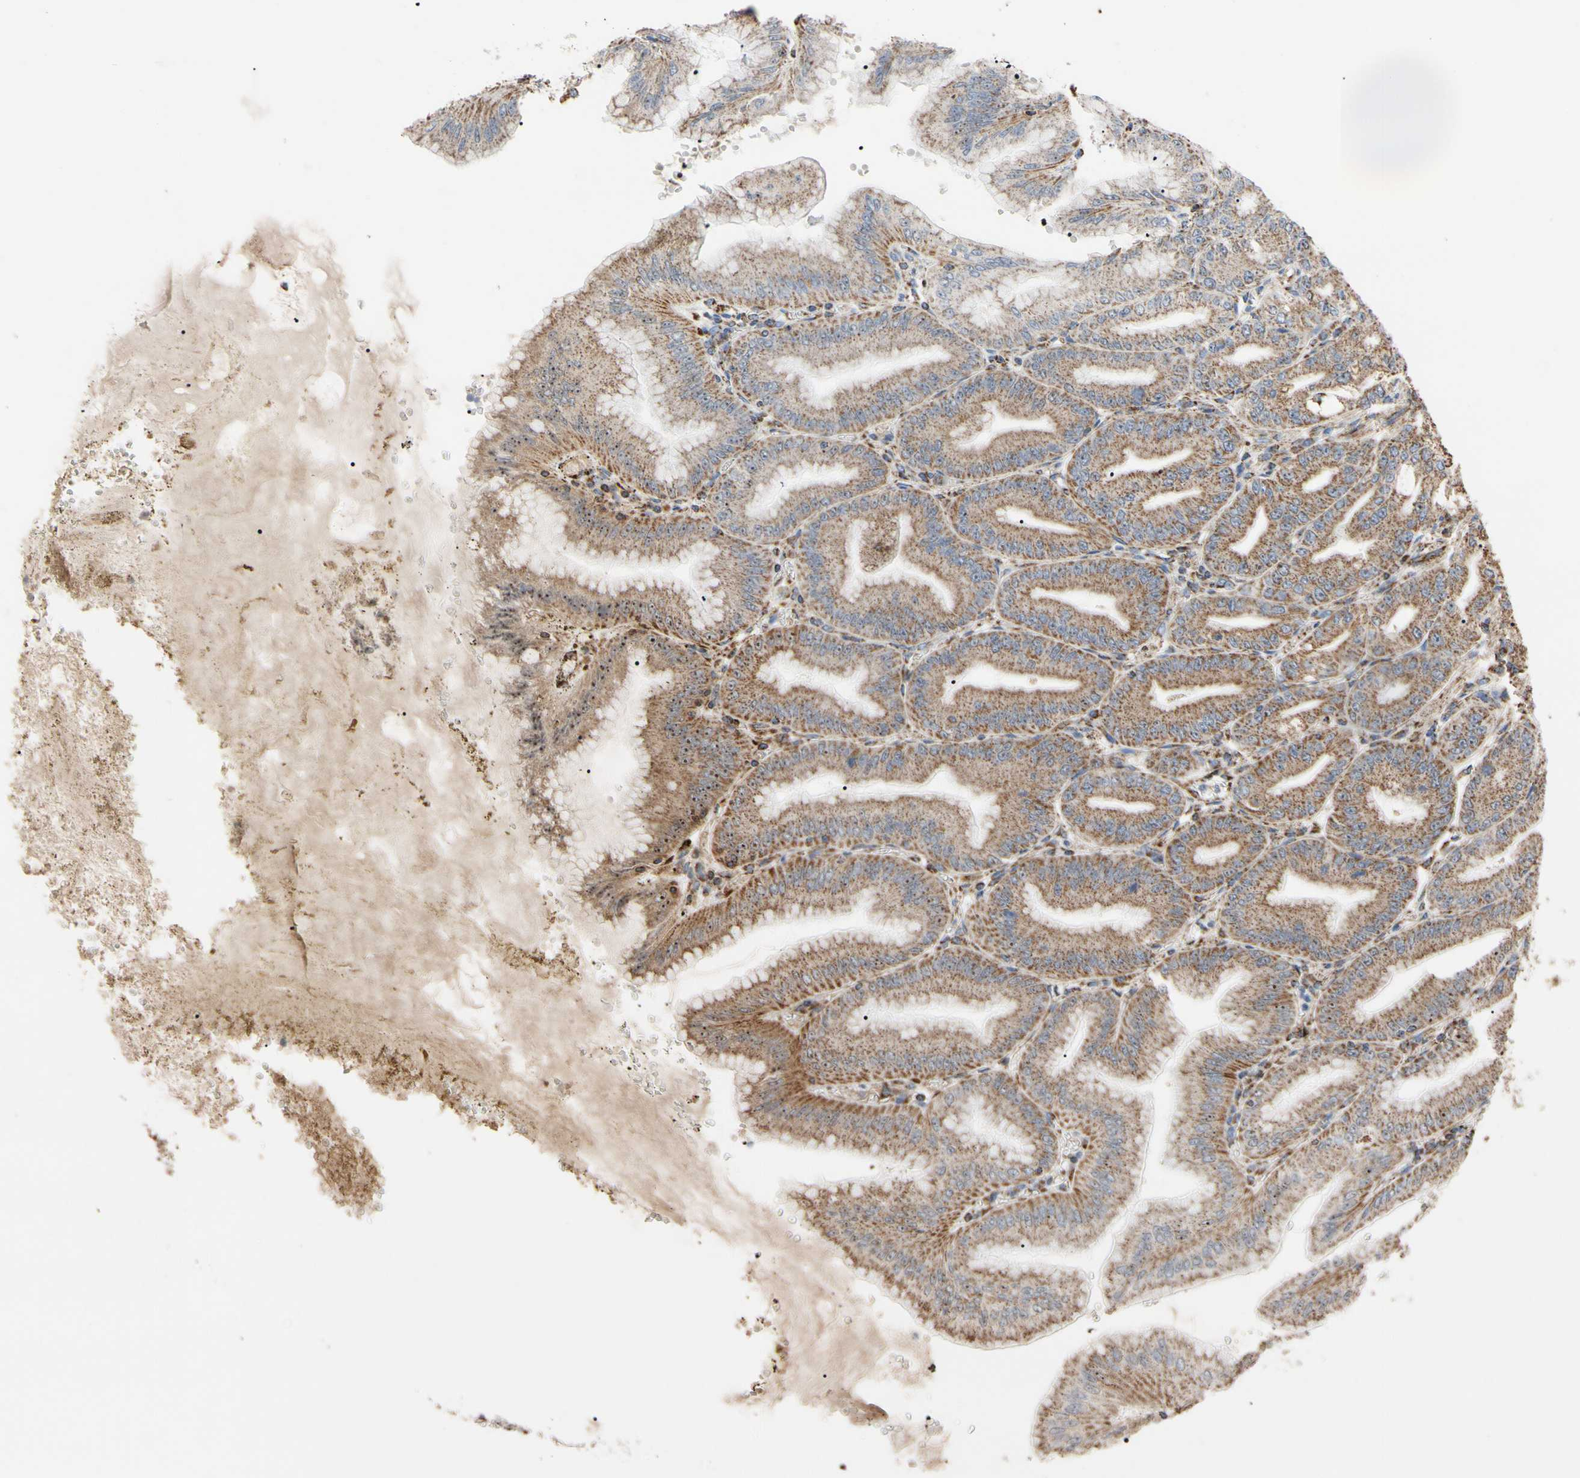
{"staining": {"intensity": "strong", "quantity": ">75%", "location": "cytoplasmic/membranous,nuclear"}, "tissue": "stomach", "cell_type": "Glandular cells", "image_type": "normal", "snomed": [{"axis": "morphology", "description": "Normal tissue, NOS"}, {"axis": "topography", "description": "Stomach, lower"}], "caption": "Immunohistochemical staining of benign human stomach exhibits >75% levels of strong cytoplasmic/membranous,nuclear protein expression in about >75% of glandular cells. The protein is stained brown, and the nuclei are stained in blue (DAB IHC with brightfield microscopy, high magnification).", "gene": "FAM110B", "patient": {"sex": "male", "age": 71}}